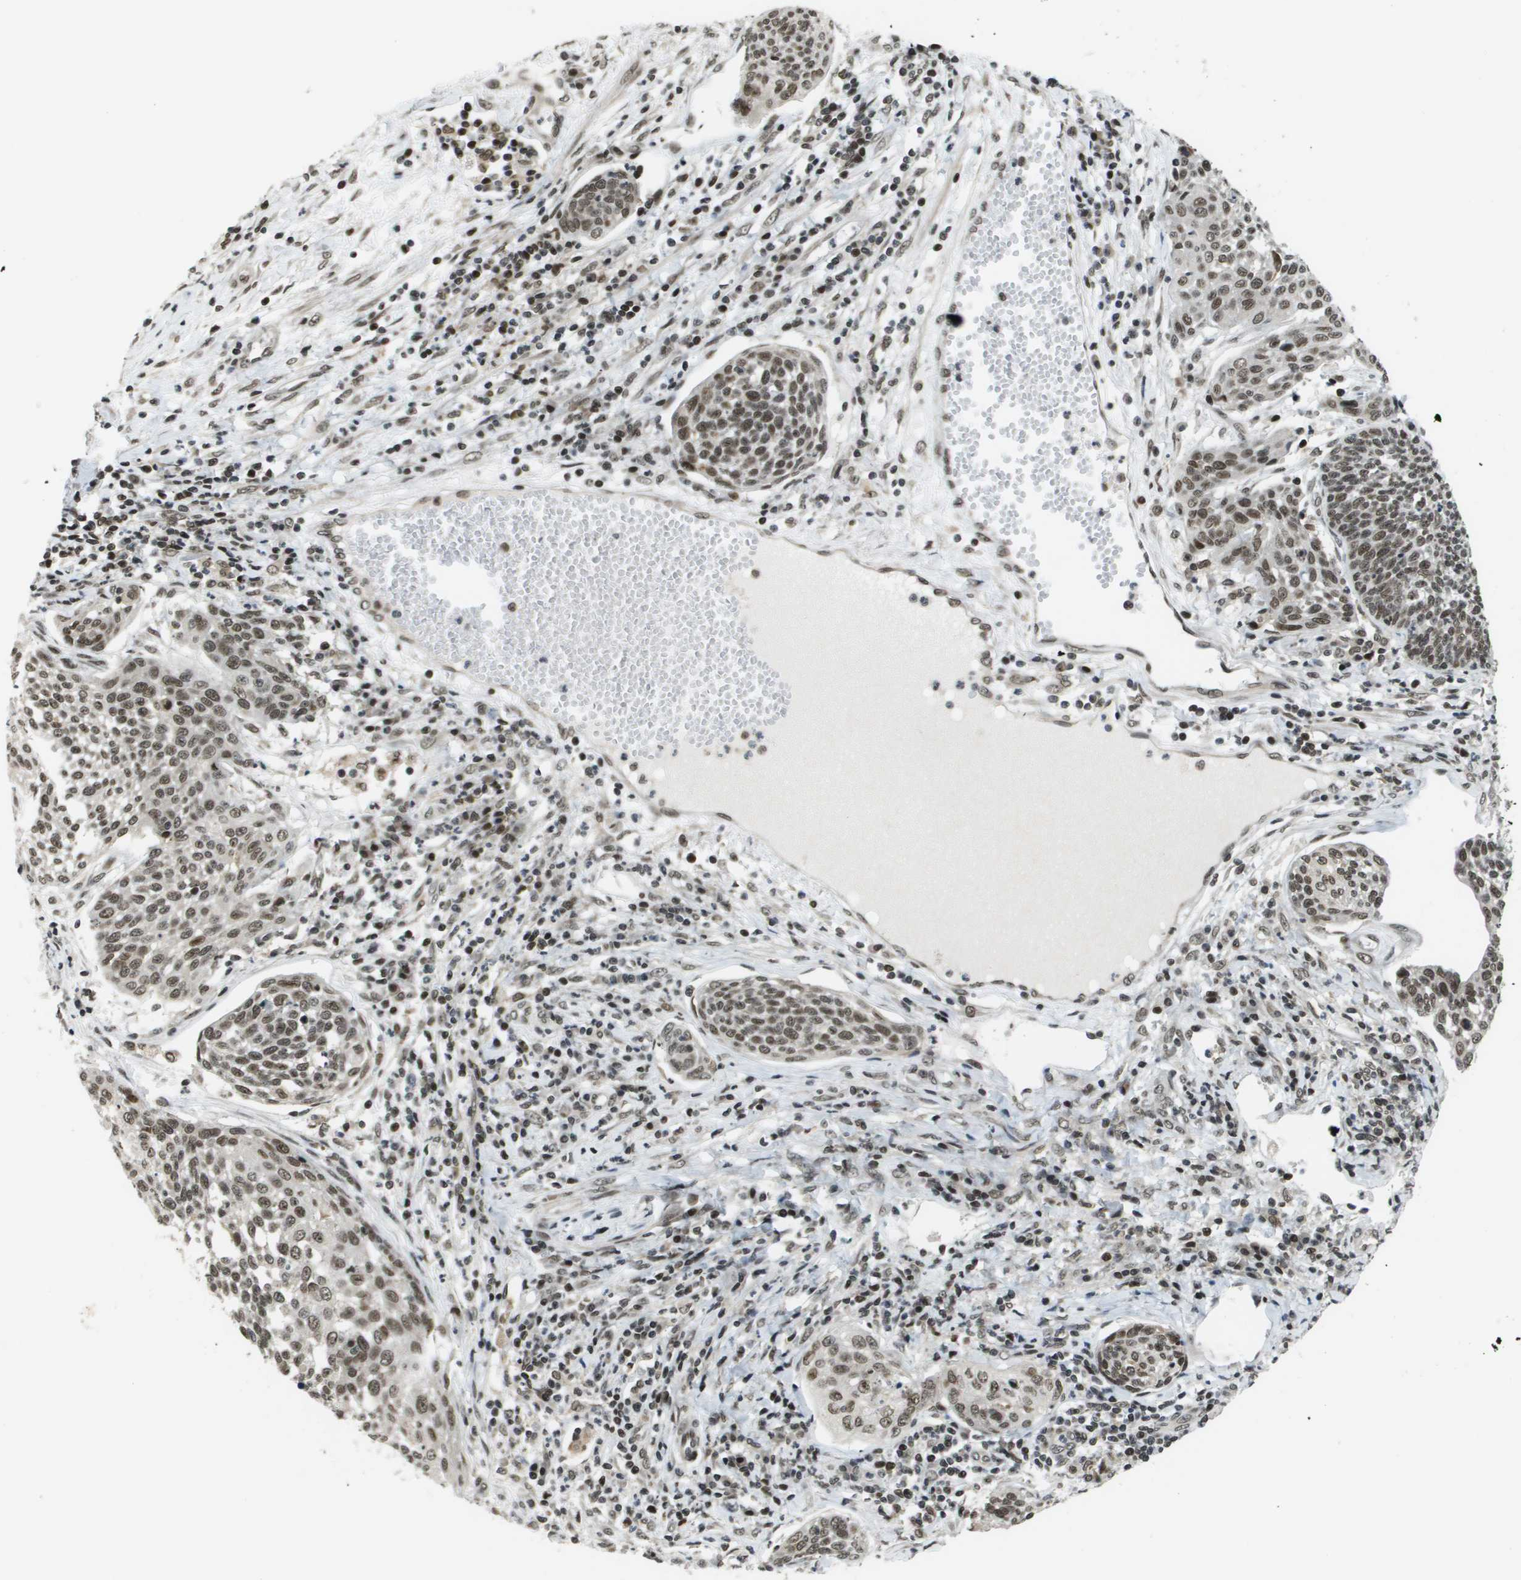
{"staining": {"intensity": "moderate", "quantity": ">75%", "location": "nuclear"}, "tissue": "cervical cancer", "cell_type": "Tumor cells", "image_type": "cancer", "snomed": [{"axis": "morphology", "description": "Squamous cell carcinoma, NOS"}, {"axis": "topography", "description": "Cervix"}], "caption": "Immunohistochemical staining of human squamous cell carcinoma (cervical) demonstrates medium levels of moderate nuclear protein positivity in about >75% of tumor cells.", "gene": "RECQL4", "patient": {"sex": "female", "age": 34}}